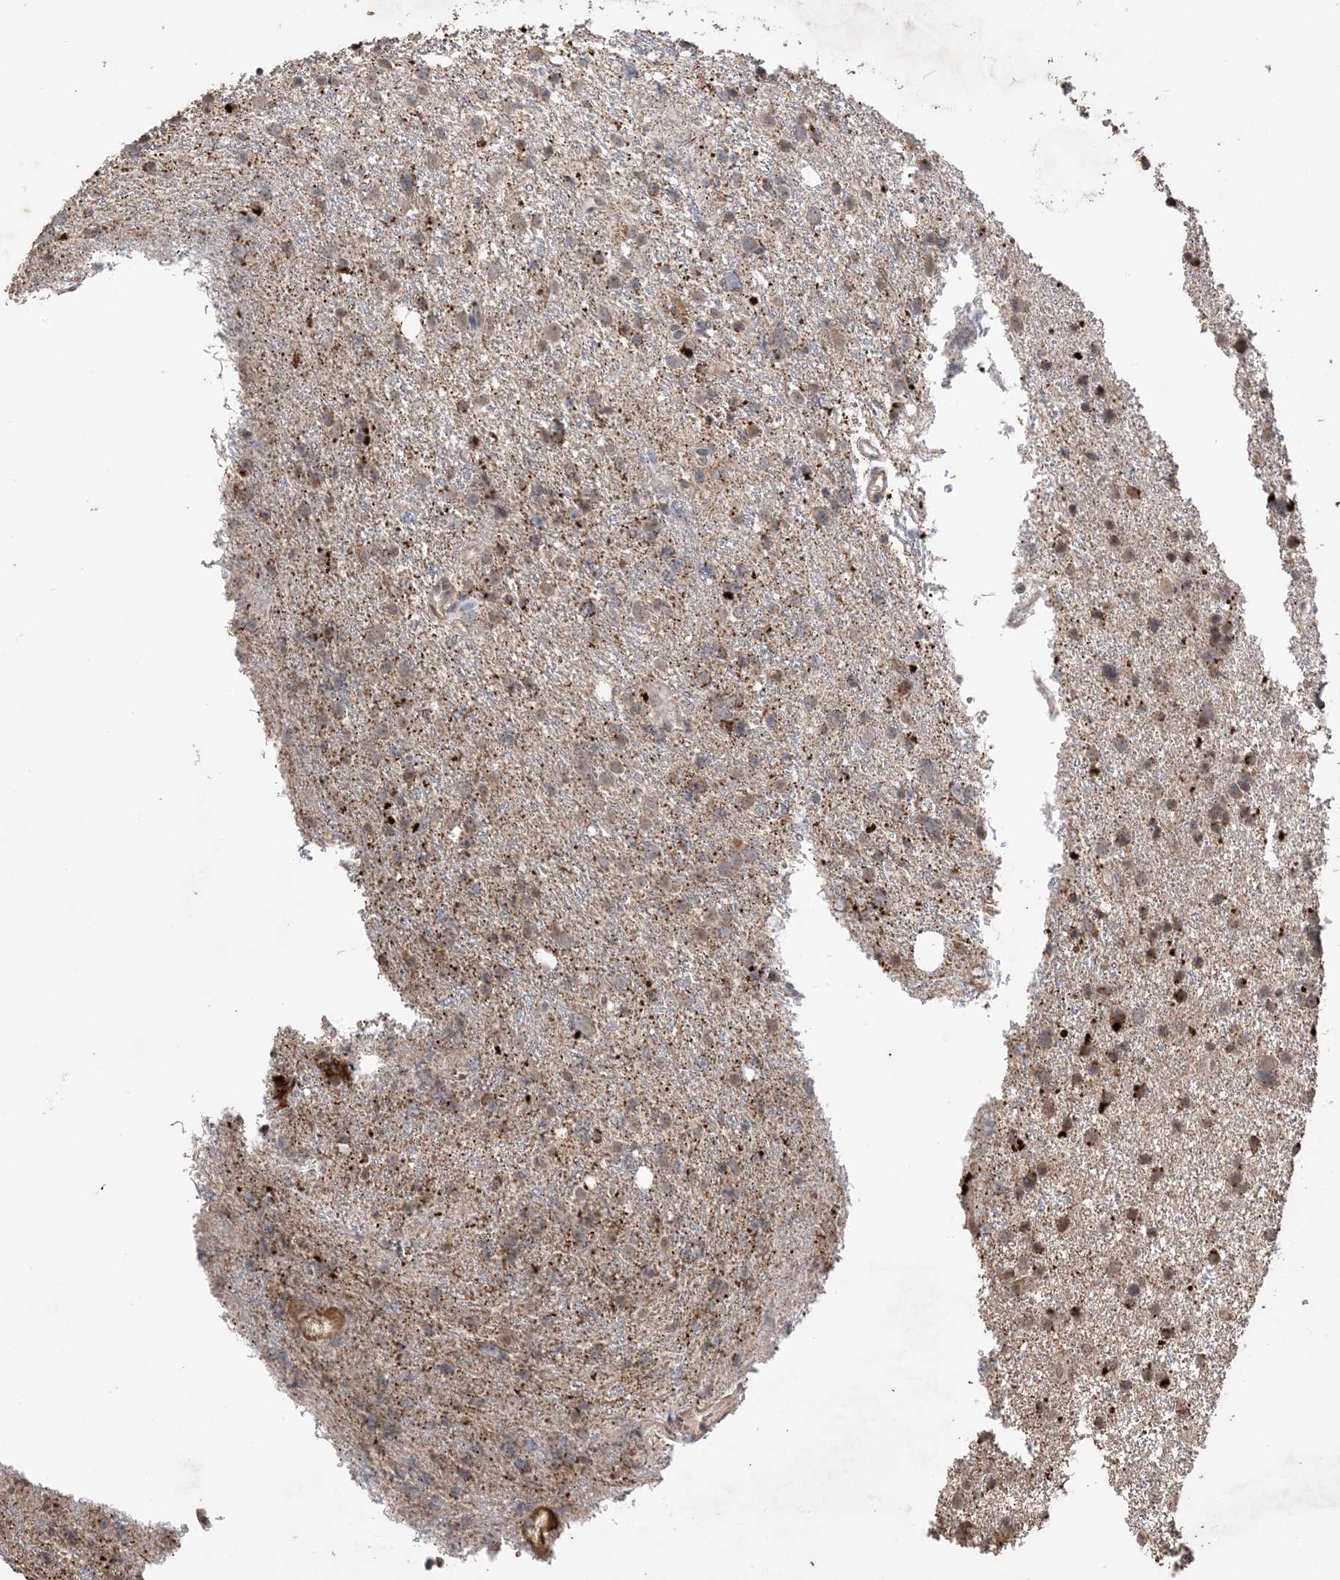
{"staining": {"intensity": "moderate", "quantity": "25%-75%", "location": "cytoplasmic/membranous"}, "tissue": "glioma", "cell_type": "Tumor cells", "image_type": "cancer", "snomed": [{"axis": "morphology", "description": "Glioma, malignant, Low grade"}, {"axis": "topography", "description": "Cerebral cortex"}], "caption": "Protein expression analysis of malignant glioma (low-grade) demonstrates moderate cytoplasmic/membranous expression in about 25%-75% of tumor cells. The protein is shown in brown color, while the nuclei are stained blue.", "gene": "HPS4", "patient": {"sex": "female", "age": 39}}